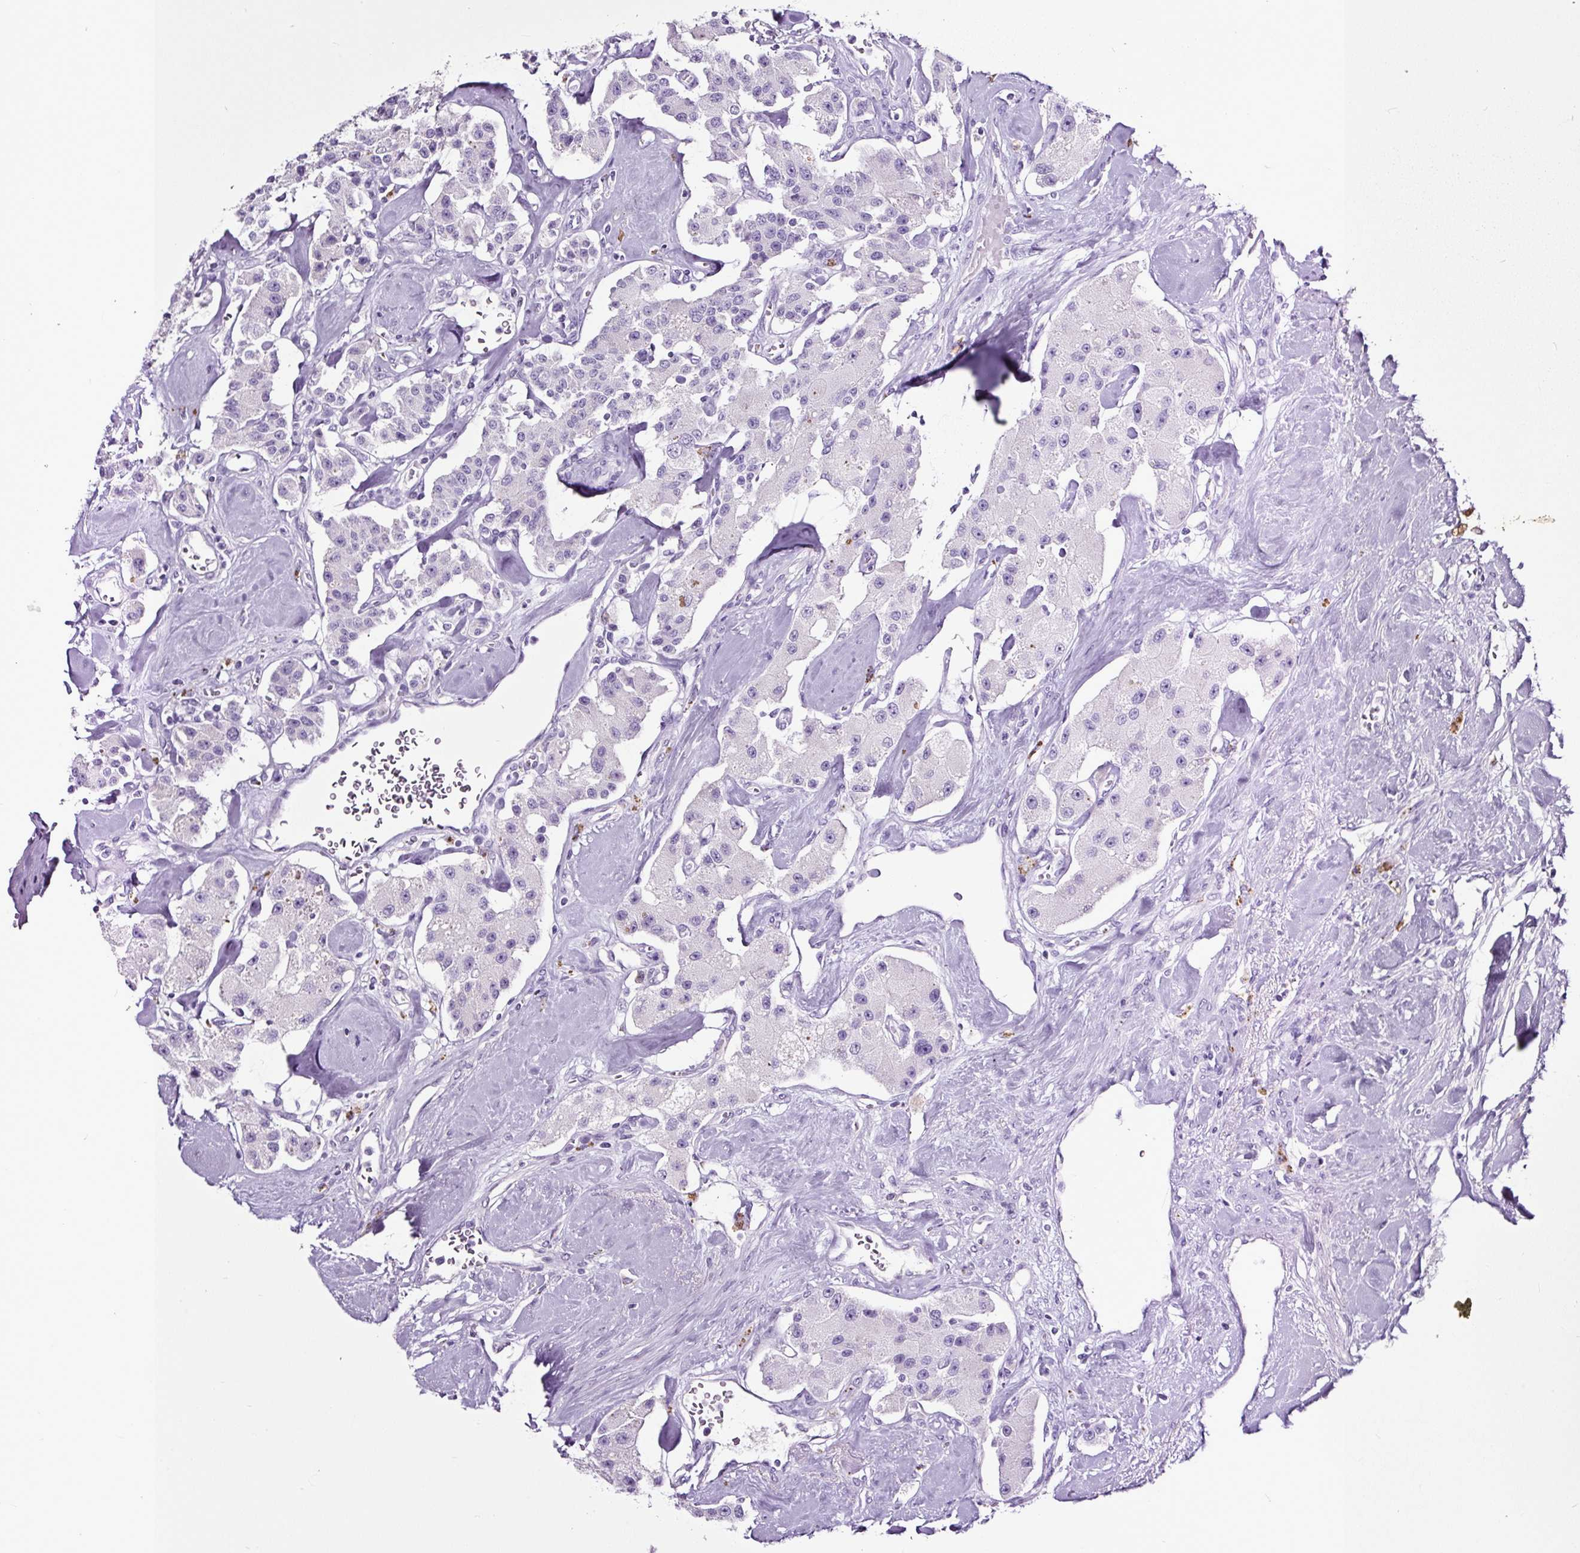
{"staining": {"intensity": "negative", "quantity": "none", "location": "none"}, "tissue": "carcinoid", "cell_type": "Tumor cells", "image_type": "cancer", "snomed": [{"axis": "morphology", "description": "Carcinoid, malignant, NOS"}, {"axis": "topography", "description": "Pancreas"}], "caption": "High power microscopy micrograph of an IHC micrograph of carcinoid (malignant), revealing no significant staining in tumor cells. (Immunohistochemistry, brightfield microscopy, high magnification).", "gene": "SP8", "patient": {"sex": "male", "age": 41}}